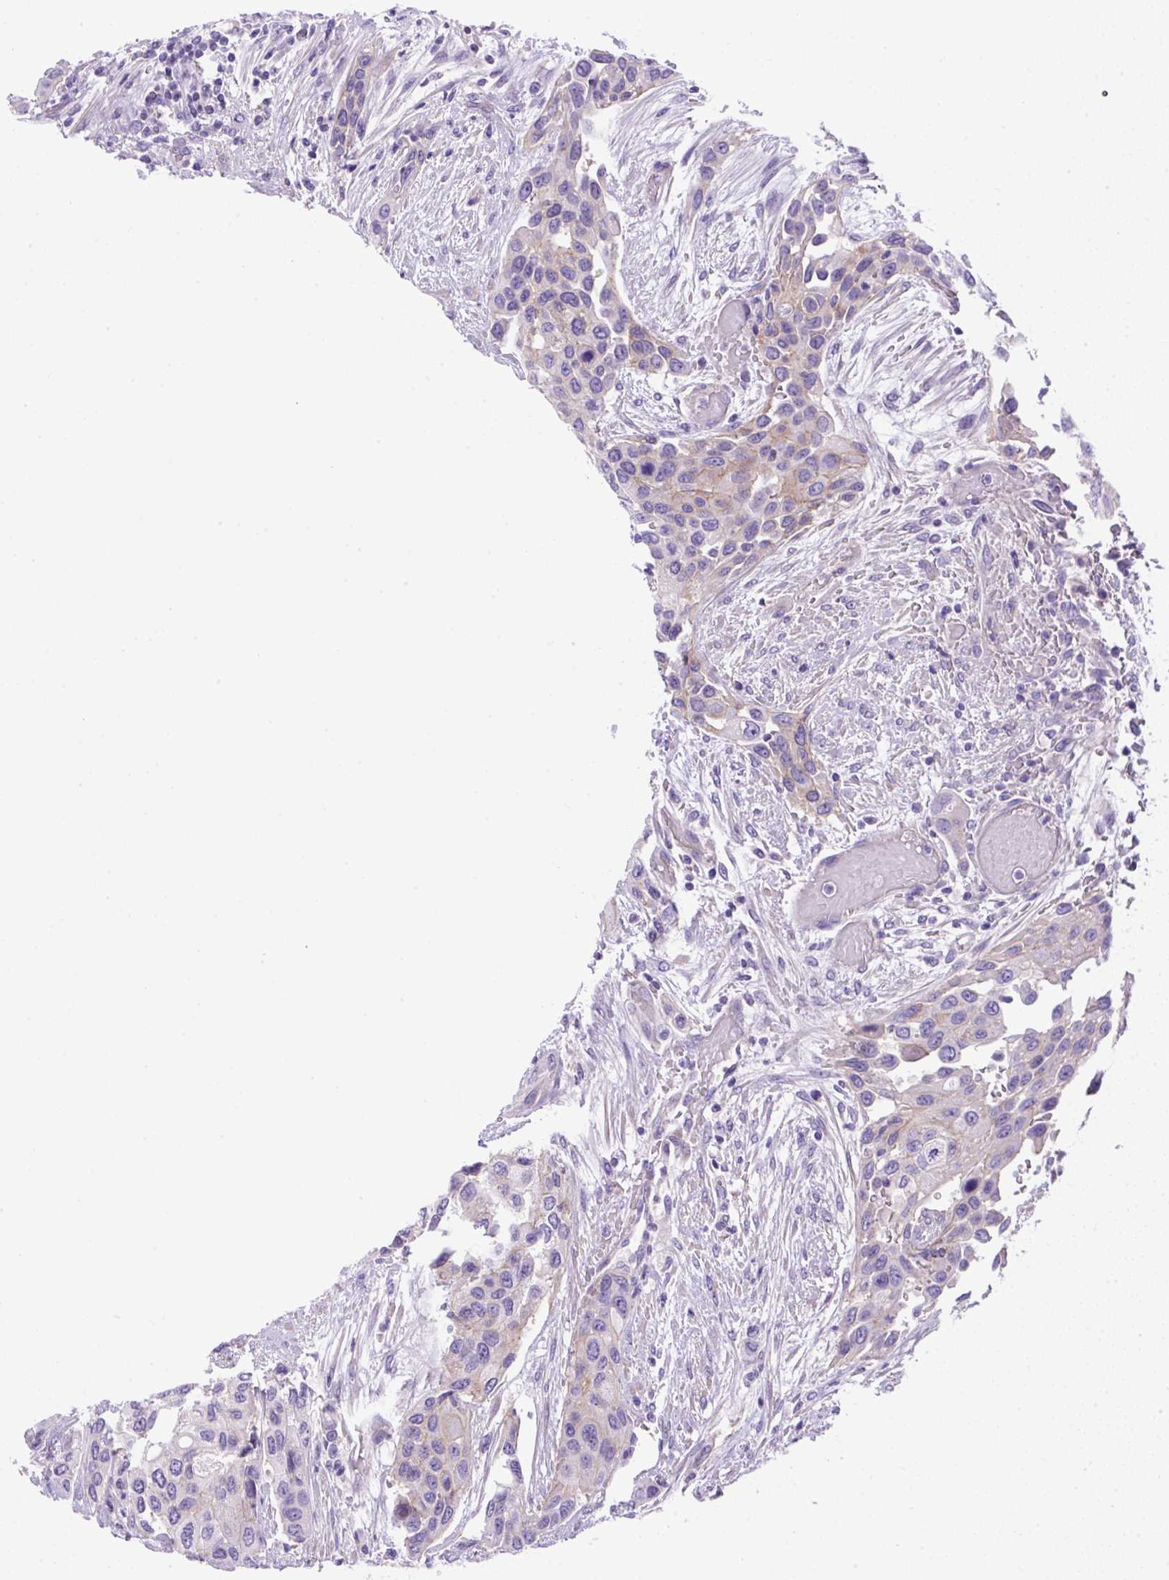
{"staining": {"intensity": "weak", "quantity": "<25%", "location": "cytoplasmic/membranous"}, "tissue": "urothelial cancer", "cell_type": "Tumor cells", "image_type": "cancer", "snomed": [{"axis": "morphology", "description": "Normal tissue, NOS"}, {"axis": "morphology", "description": "Urothelial carcinoma, High grade"}, {"axis": "topography", "description": "Vascular tissue"}, {"axis": "topography", "description": "Urinary bladder"}], "caption": "A micrograph of urothelial carcinoma (high-grade) stained for a protein exhibits no brown staining in tumor cells.", "gene": "NPTN", "patient": {"sex": "female", "age": 56}}